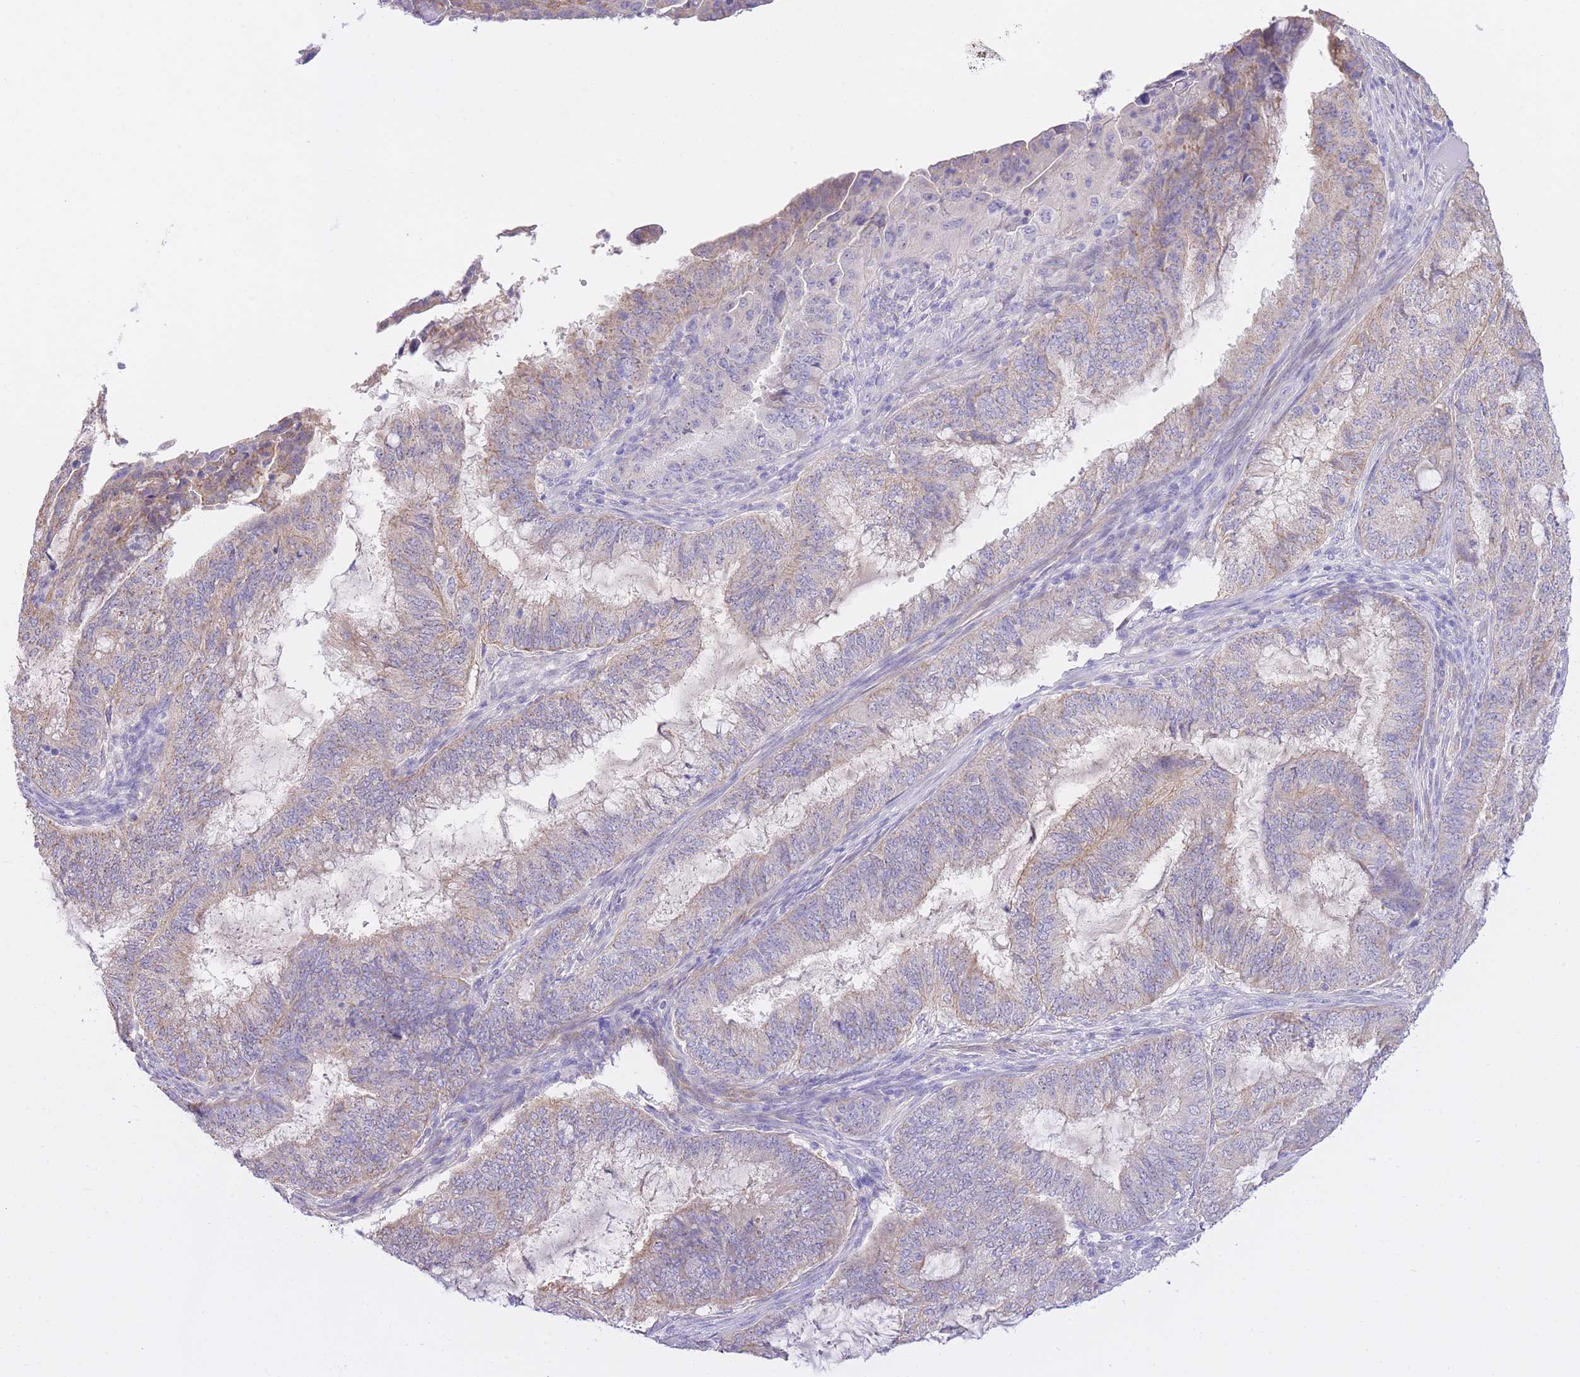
{"staining": {"intensity": "weak", "quantity": "<25%", "location": "cytoplasmic/membranous"}, "tissue": "endometrial cancer", "cell_type": "Tumor cells", "image_type": "cancer", "snomed": [{"axis": "morphology", "description": "Adenocarcinoma, NOS"}, {"axis": "topography", "description": "Endometrium"}], "caption": "The image shows no significant staining in tumor cells of endometrial cancer (adenocarcinoma). Nuclei are stained in blue.", "gene": "PGM1", "patient": {"sex": "female", "age": 51}}